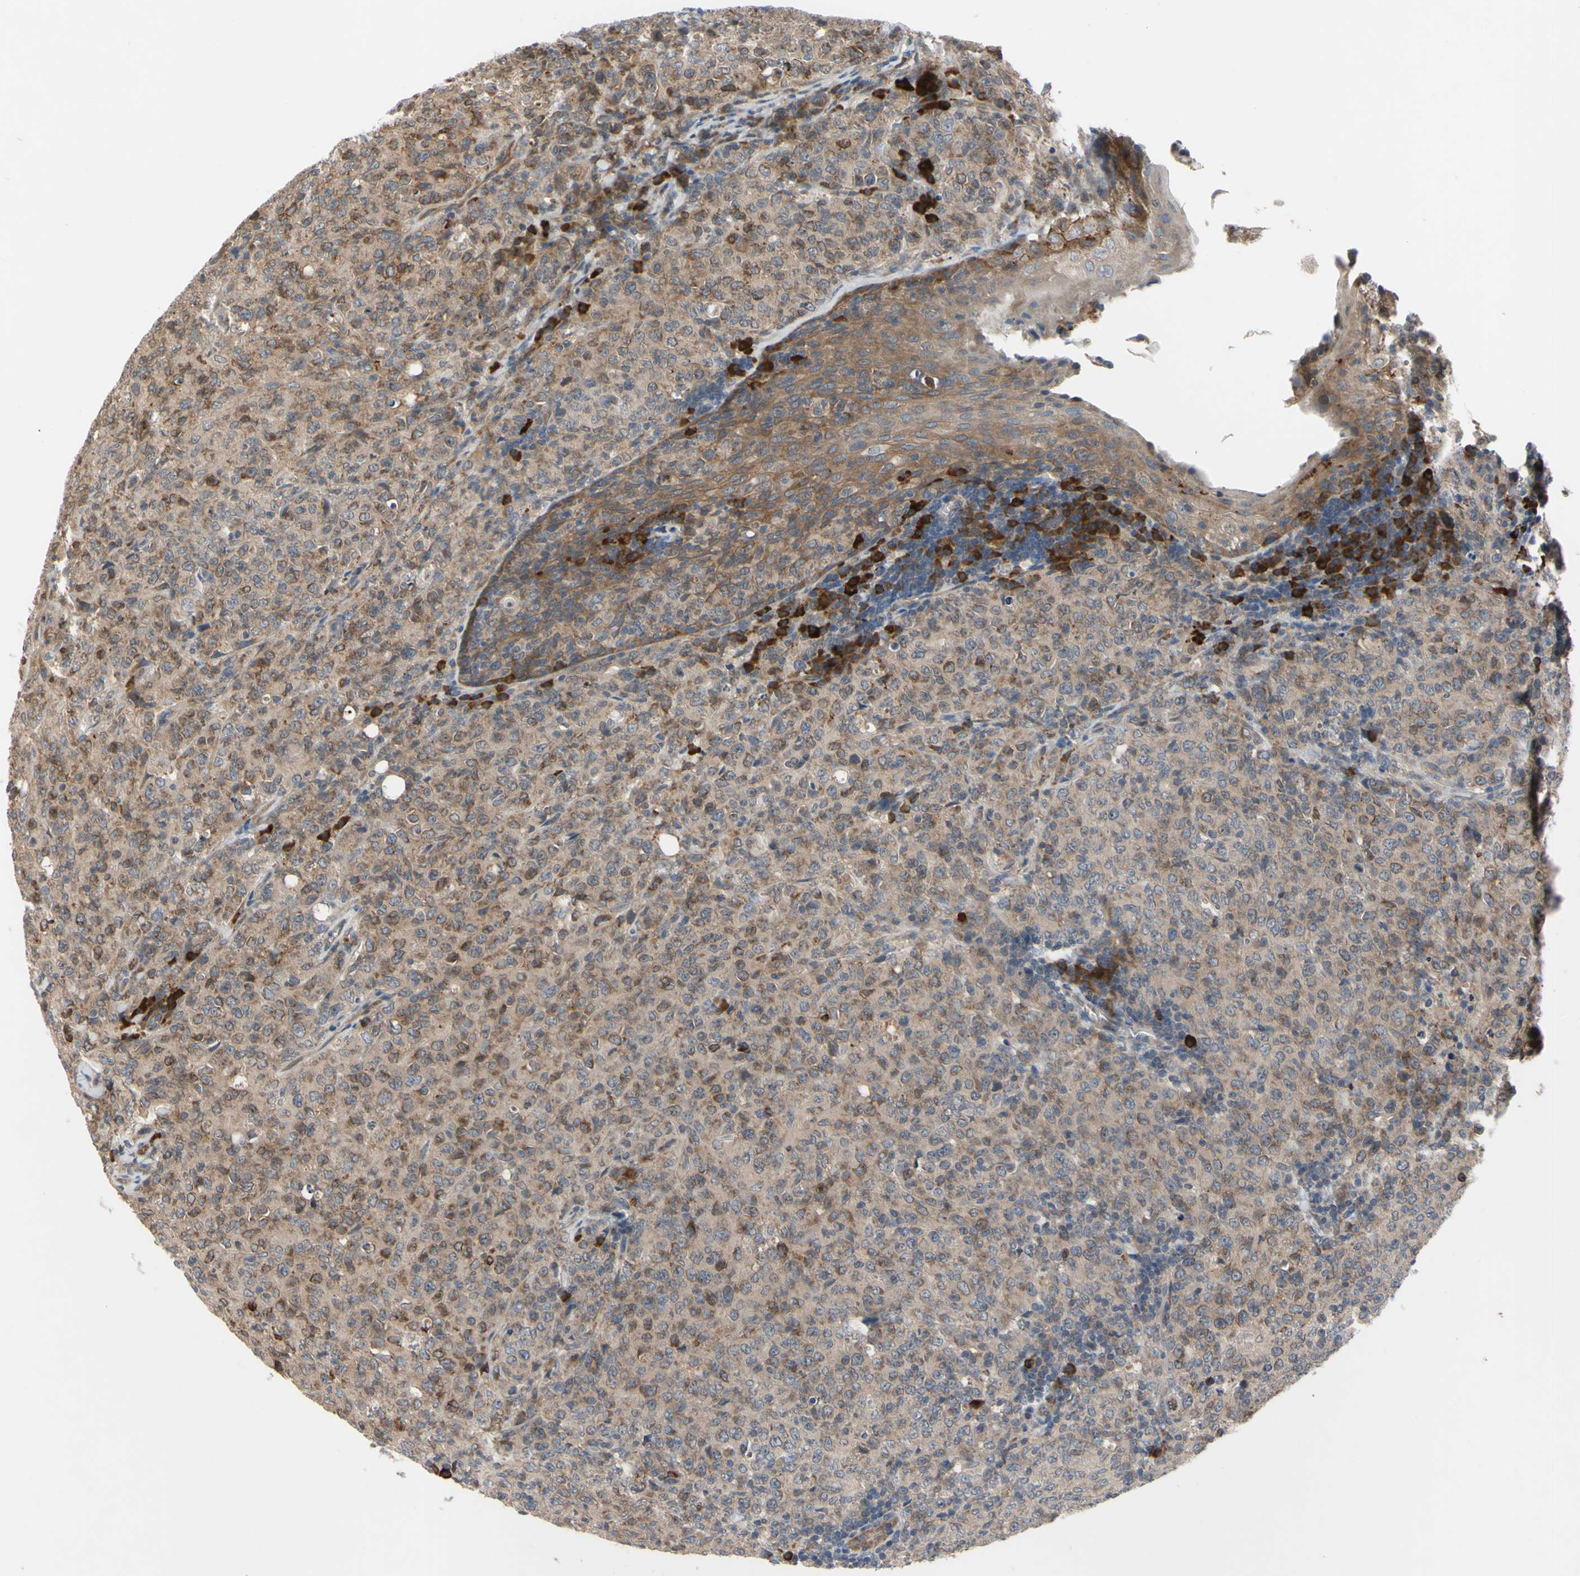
{"staining": {"intensity": "moderate", "quantity": ">75%", "location": "cytoplasmic/membranous"}, "tissue": "lymphoma", "cell_type": "Tumor cells", "image_type": "cancer", "snomed": [{"axis": "morphology", "description": "Malignant lymphoma, non-Hodgkin's type, High grade"}, {"axis": "topography", "description": "Tonsil"}], "caption": "Protein expression analysis of lymphoma reveals moderate cytoplasmic/membranous staining in approximately >75% of tumor cells.", "gene": "XIAP", "patient": {"sex": "female", "age": 36}}